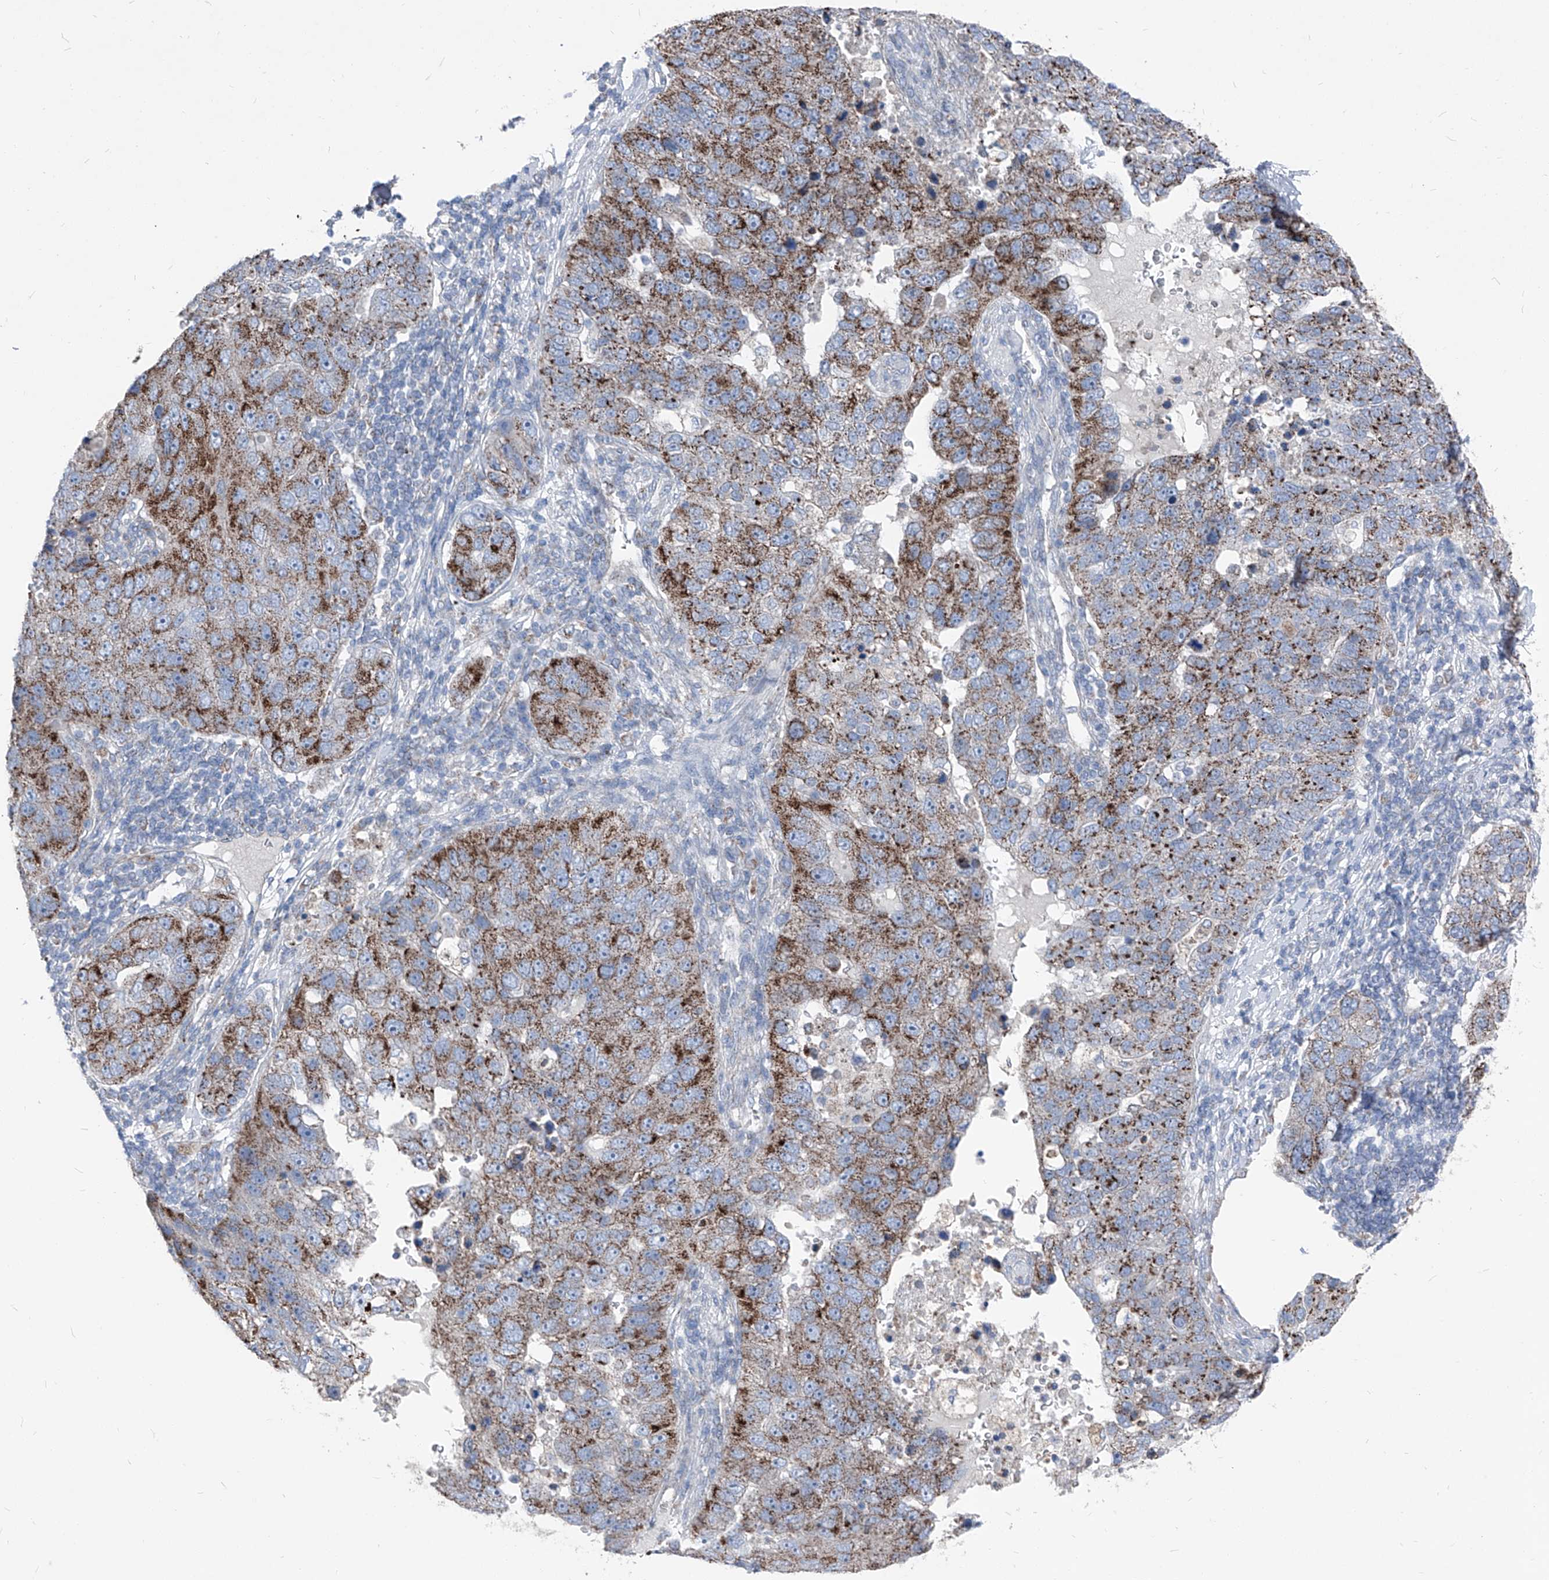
{"staining": {"intensity": "moderate", "quantity": ">75%", "location": "cytoplasmic/membranous"}, "tissue": "pancreatic cancer", "cell_type": "Tumor cells", "image_type": "cancer", "snomed": [{"axis": "morphology", "description": "Adenocarcinoma, NOS"}, {"axis": "topography", "description": "Pancreas"}], "caption": "Pancreatic cancer stained with DAB immunohistochemistry displays medium levels of moderate cytoplasmic/membranous positivity in approximately >75% of tumor cells. Using DAB (3,3'-diaminobenzidine) (brown) and hematoxylin (blue) stains, captured at high magnification using brightfield microscopy.", "gene": "AGPS", "patient": {"sex": "female", "age": 61}}